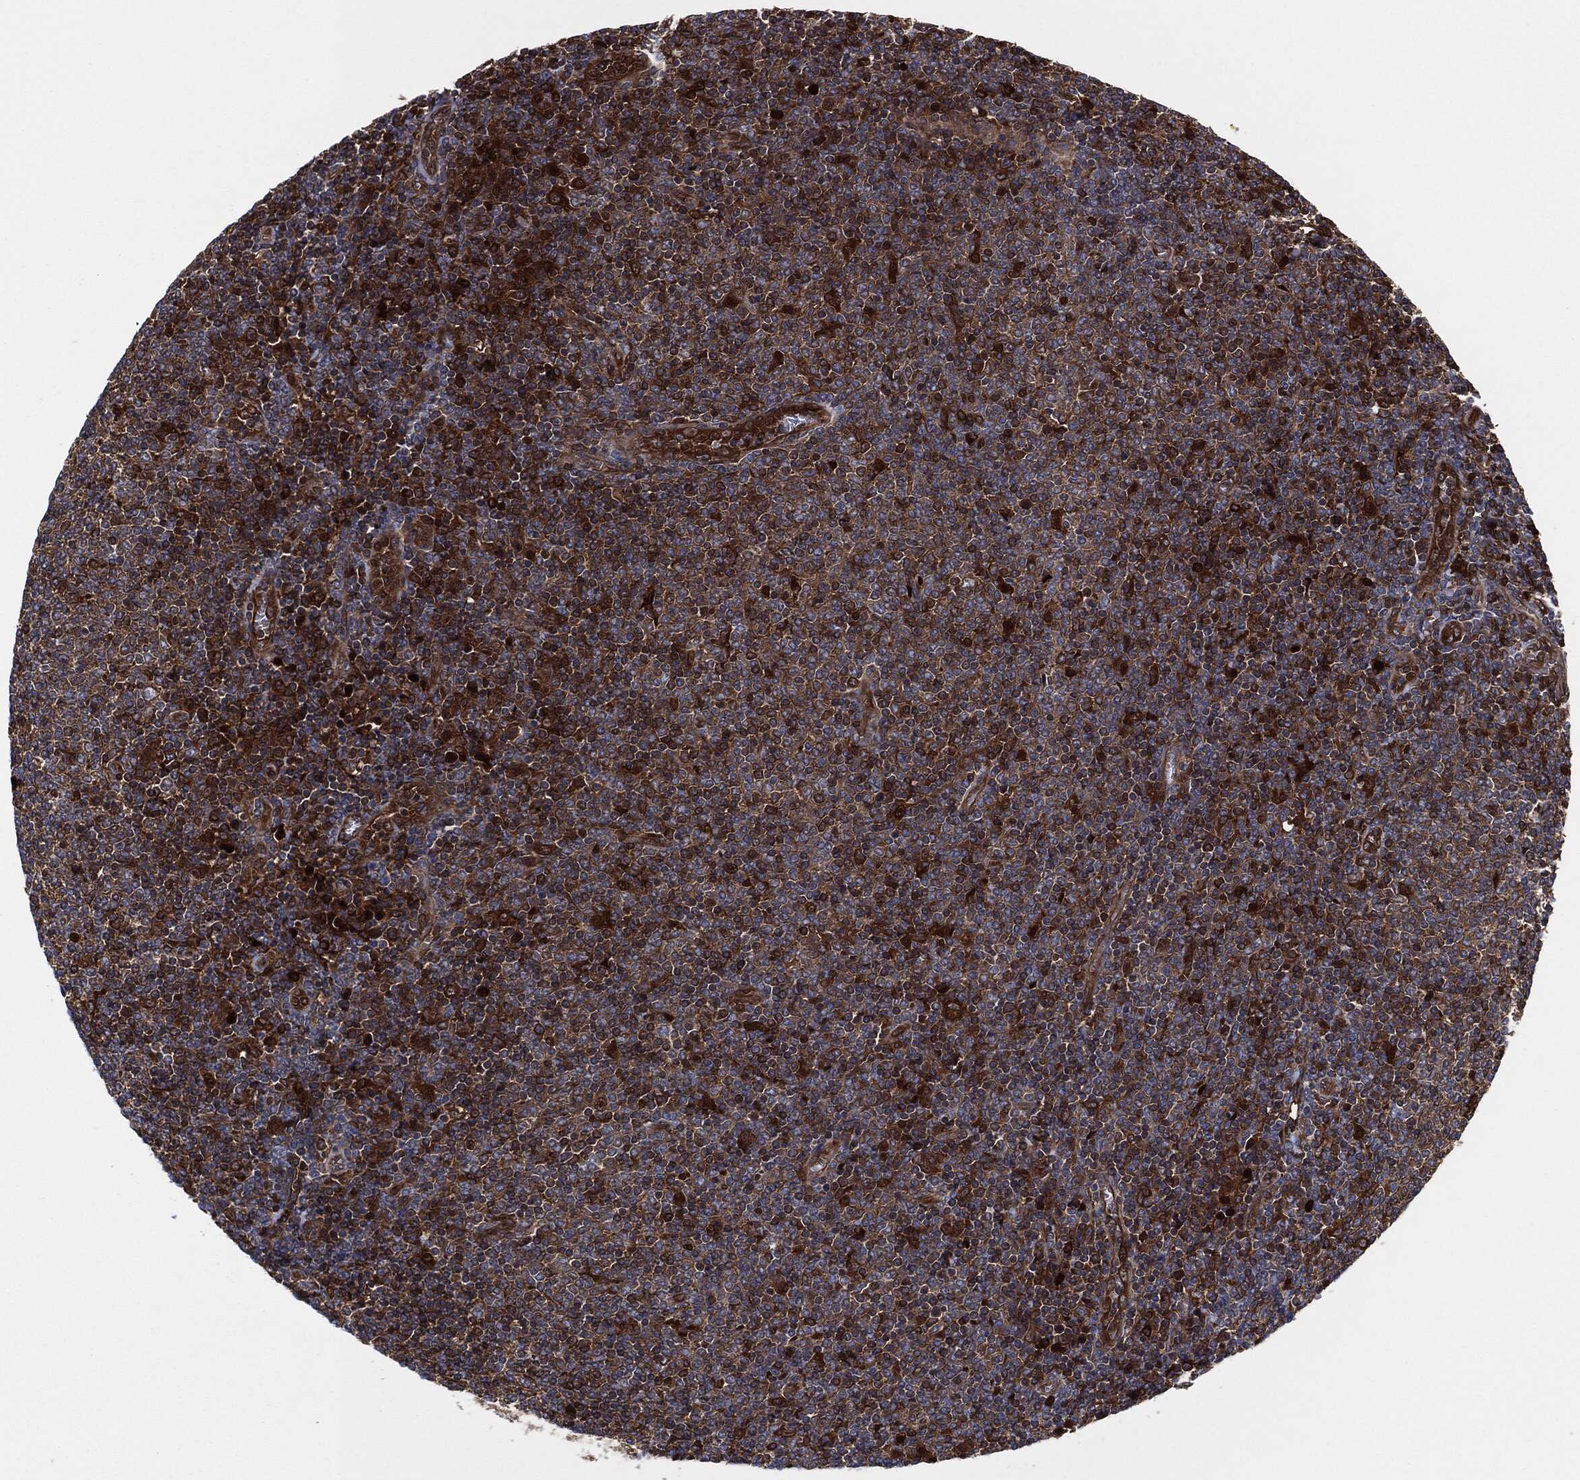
{"staining": {"intensity": "strong", "quantity": "25%-75%", "location": "cytoplasmic/membranous"}, "tissue": "lymphoma", "cell_type": "Tumor cells", "image_type": "cancer", "snomed": [{"axis": "morphology", "description": "Malignant lymphoma, non-Hodgkin's type, Low grade"}, {"axis": "topography", "description": "Lymph node"}], "caption": "Lymphoma was stained to show a protein in brown. There is high levels of strong cytoplasmic/membranous positivity in about 25%-75% of tumor cells. (DAB (3,3'-diaminobenzidine) IHC, brown staining for protein, blue staining for nuclei).", "gene": "XPNPEP1", "patient": {"sex": "male", "age": 52}}